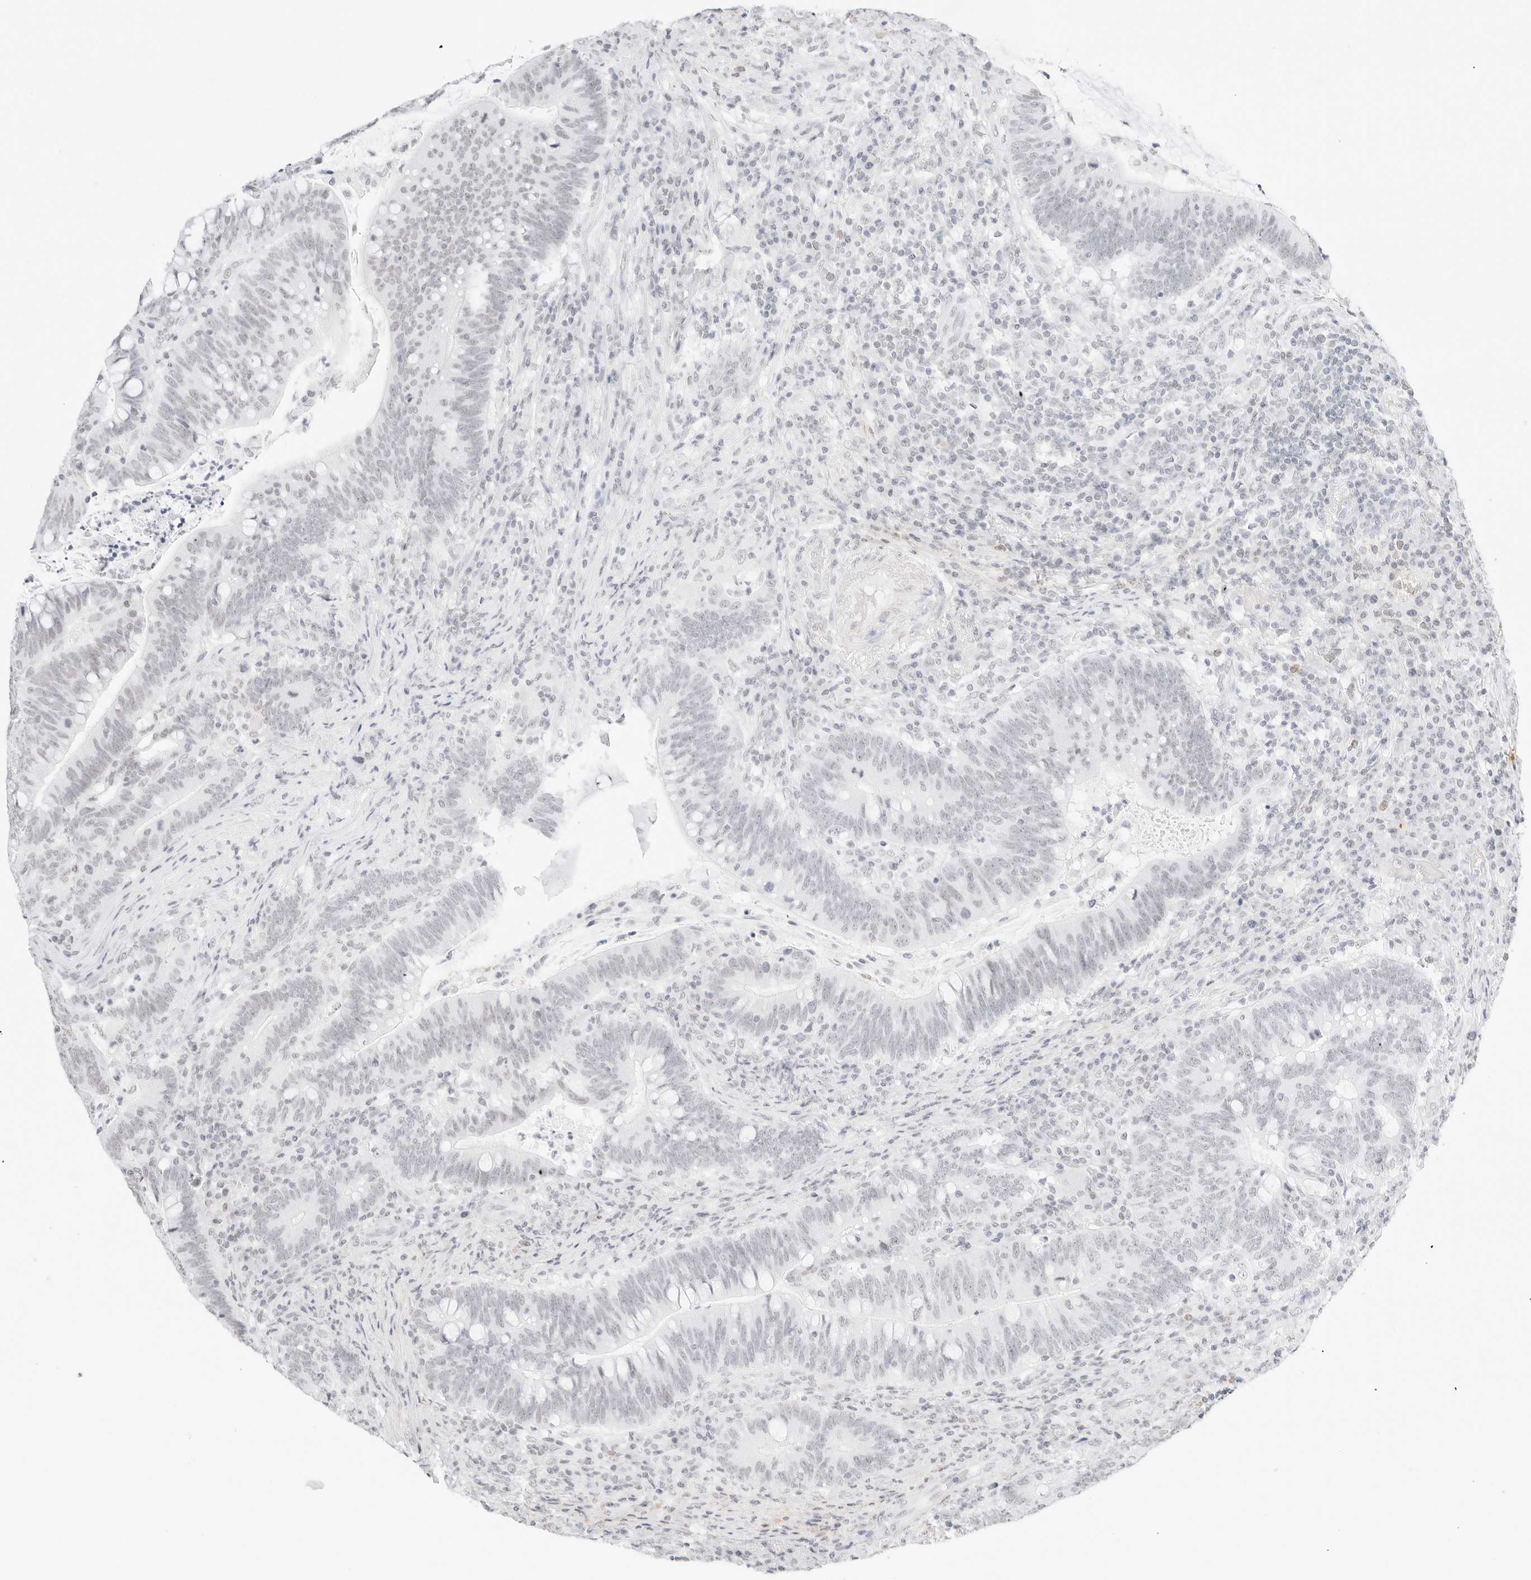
{"staining": {"intensity": "weak", "quantity": "<25%", "location": "nuclear"}, "tissue": "colorectal cancer", "cell_type": "Tumor cells", "image_type": "cancer", "snomed": [{"axis": "morphology", "description": "Adenocarcinoma, NOS"}, {"axis": "topography", "description": "Colon"}], "caption": "Tumor cells are negative for brown protein staining in adenocarcinoma (colorectal). (DAB immunohistochemistry (IHC) visualized using brightfield microscopy, high magnification).", "gene": "FBLN5", "patient": {"sex": "female", "age": 66}}